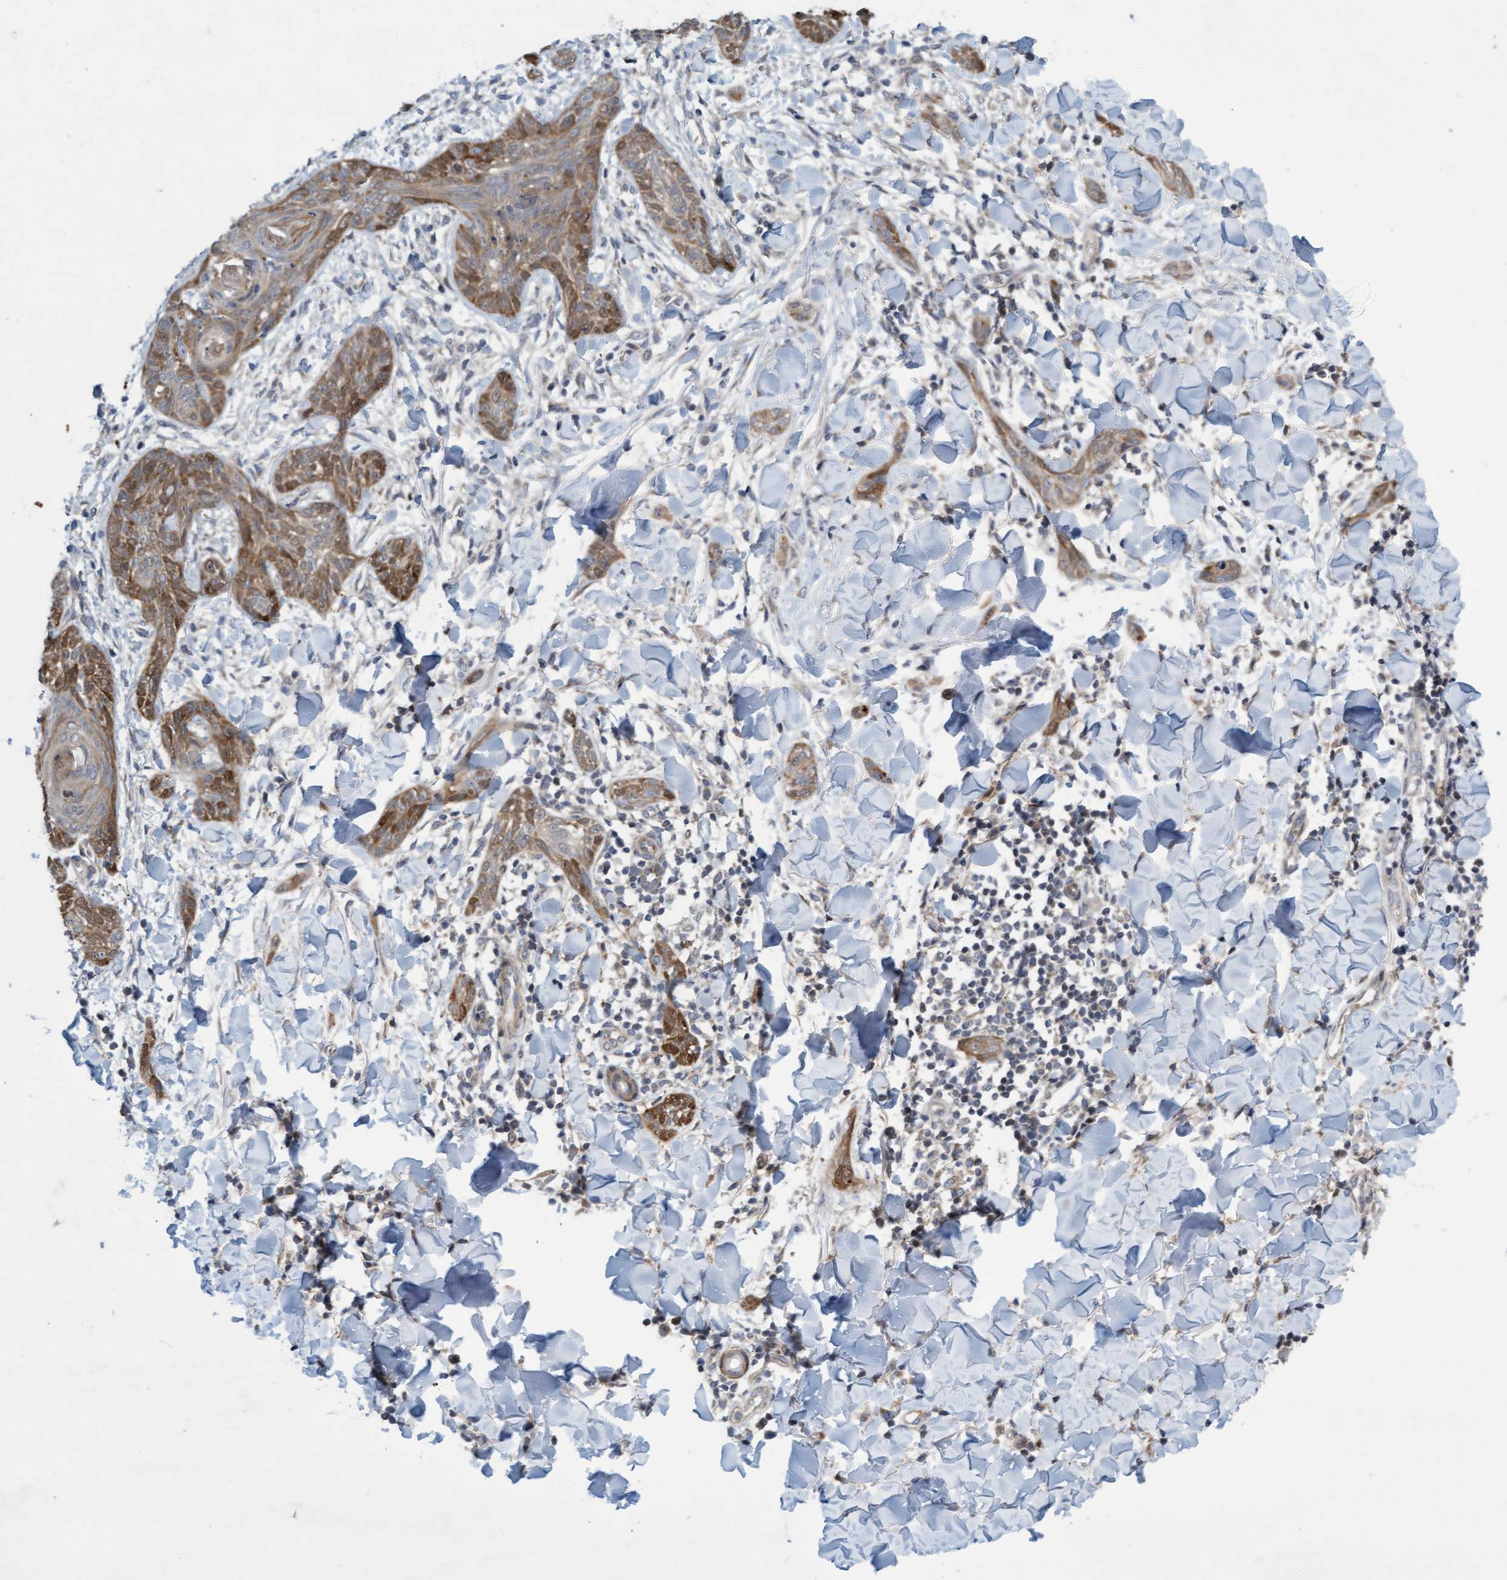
{"staining": {"intensity": "moderate", "quantity": ">75%", "location": "cytoplasmic/membranous"}, "tissue": "skin cancer", "cell_type": "Tumor cells", "image_type": "cancer", "snomed": [{"axis": "morphology", "description": "Basal cell carcinoma"}, {"axis": "topography", "description": "Skin"}], "caption": "Immunohistochemical staining of skin cancer (basal cell carcinoma) demonstrates medium levels of moderate cytoplasmic/membranous staining in about >75% of tumor cells.", "gene": "DDHD2", "patient": {"sex": "female", "age": 59}}